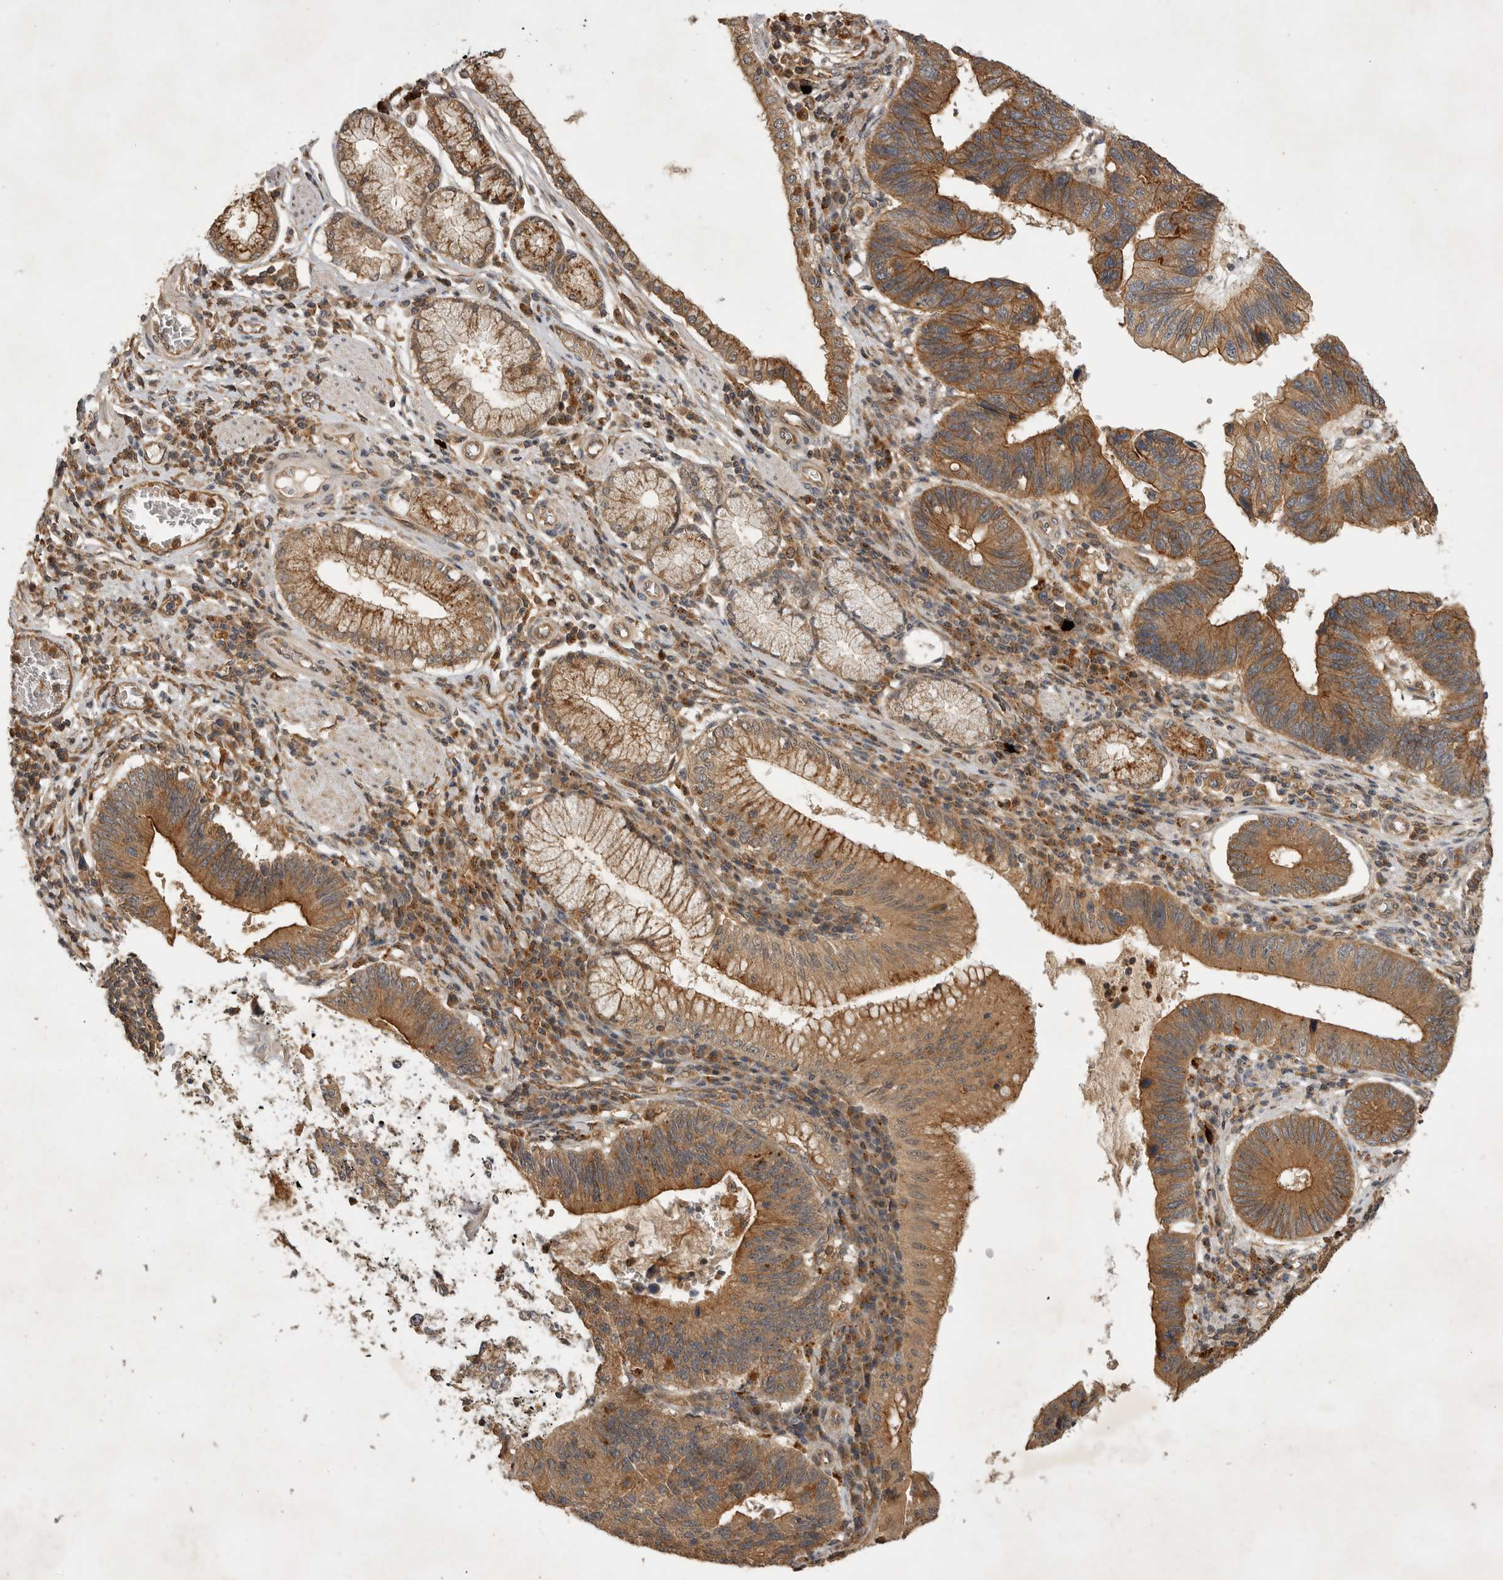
{"staining": {"intensity": "moderate", "quantity": ">75%", "location": "cytoplasmic/membranous"}, "tissue": "stomach cancer", "cell_type": "Tumor cells", "image_type": "cancer", "snomed": [{"axis": "morphology", "description": "Adenocarcinoma, NOS"}, {"axis": "topography", "description": "Stomach"}], "caption": "Immunohistochemical staining of human adenocarcinoma (stomach) reveals medium levels of moderate cytoplasmic/membranous staining in approximately >75% of tumor cells.", "gene": "ZNF232", "patient": {"sex": "male", "age": 59}}